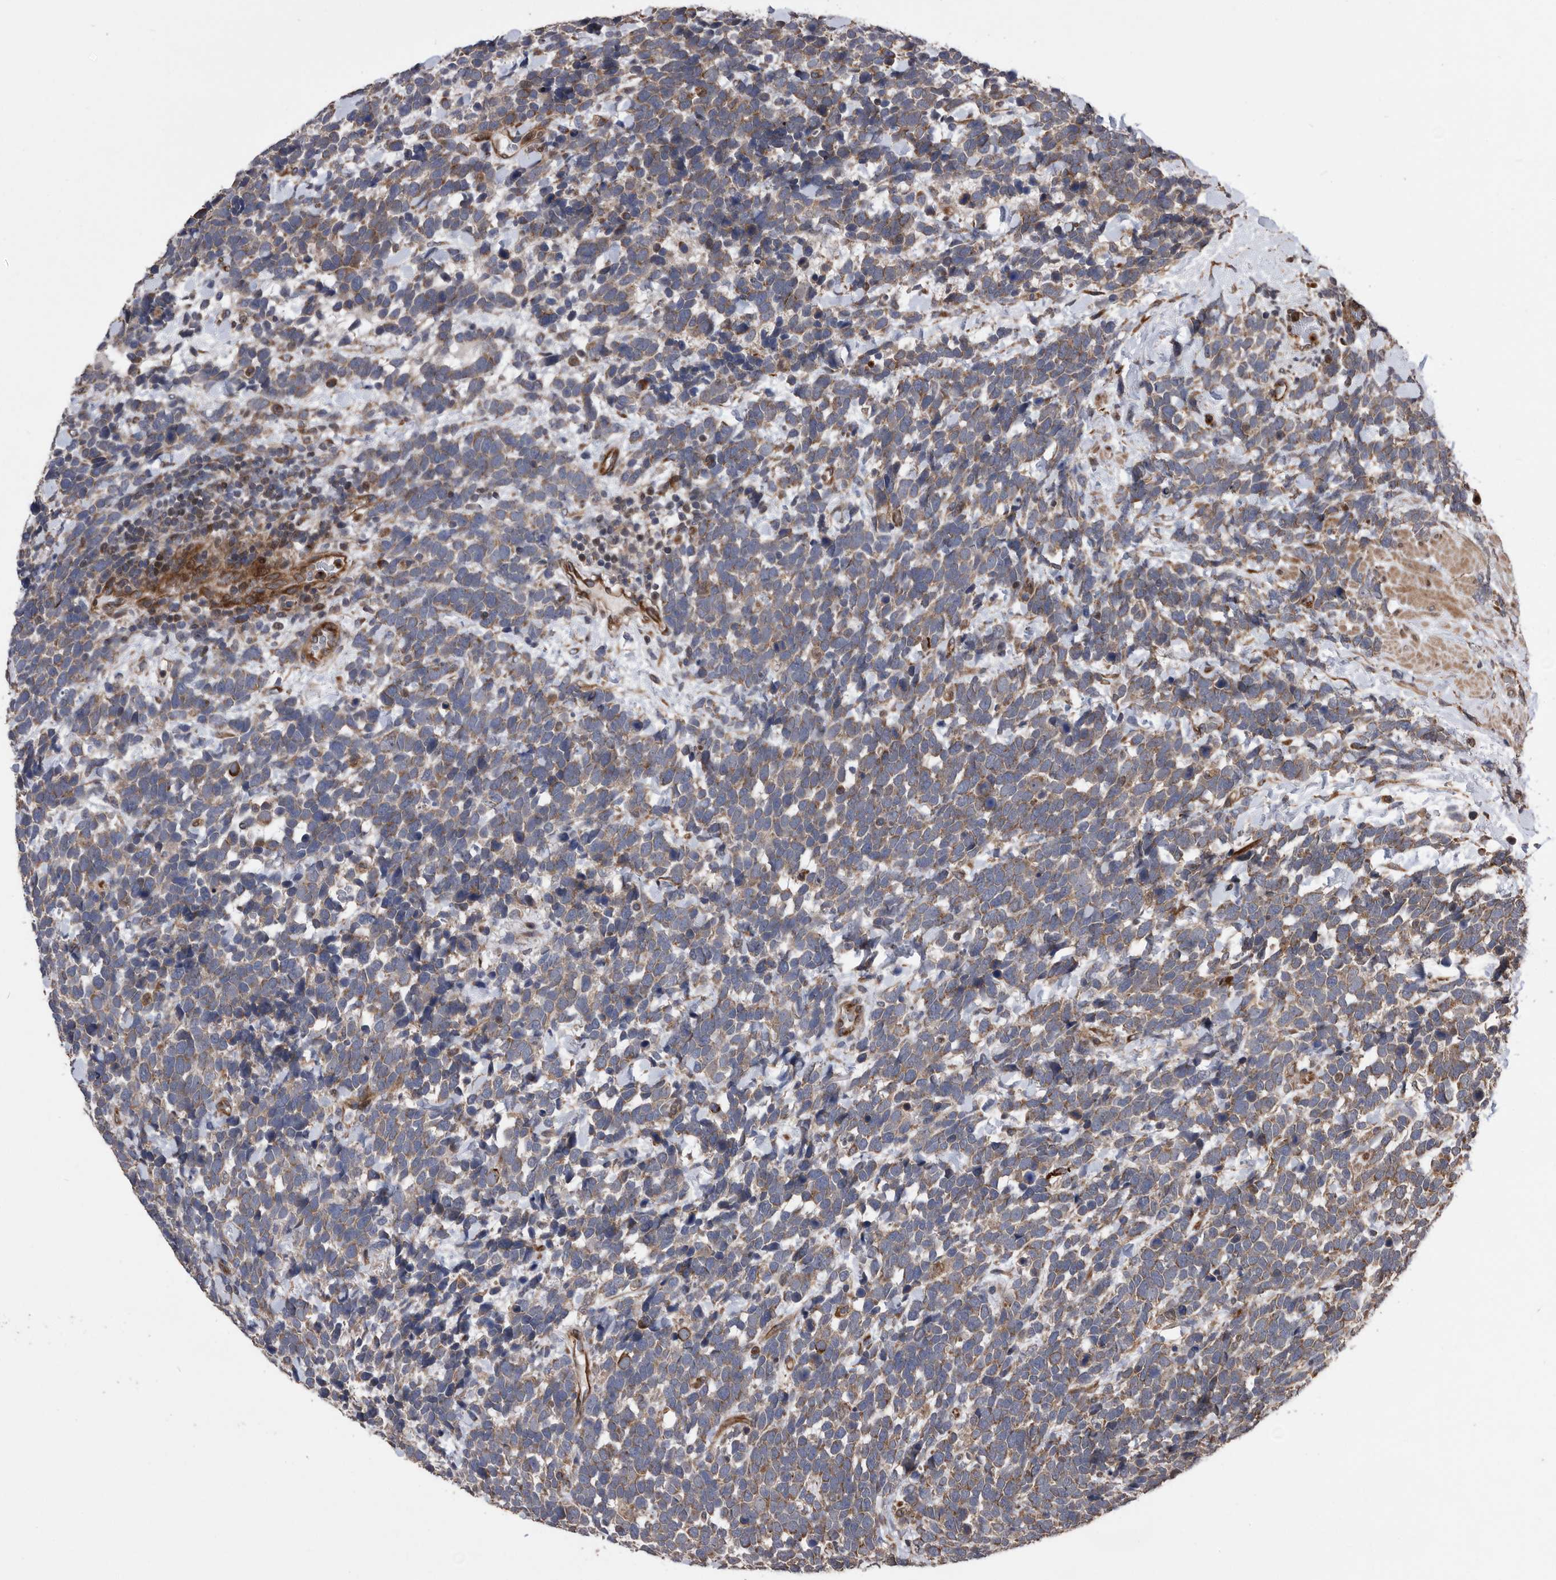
{"staining": {"intensity": "weak", "quantity": "25%-75%", "location": "cytoplasmic/membranous"}, "tissue": "urothelial cancer", "cell_type": "Tumor cells", "image_type": "cancer", "snomed": [{"axis": "morphology", "description": "Urothelial carcinoma, High grade"}, {"axis": "topography", "description": "Urinary bladder"}], "caption": "High-grade urothelial carcinoma stained with immunohistochemistry (IHC) displays weak cytoplasmic/membranous positivity in approximately 25%-75% of tumor cells. The protein is stained brown, and the nuclei are stained in blue (DAB IHC with brightfield microscopy, high magnification).", "gene": "SERINC2", "patient": {"sex": "female", "age": 82}}